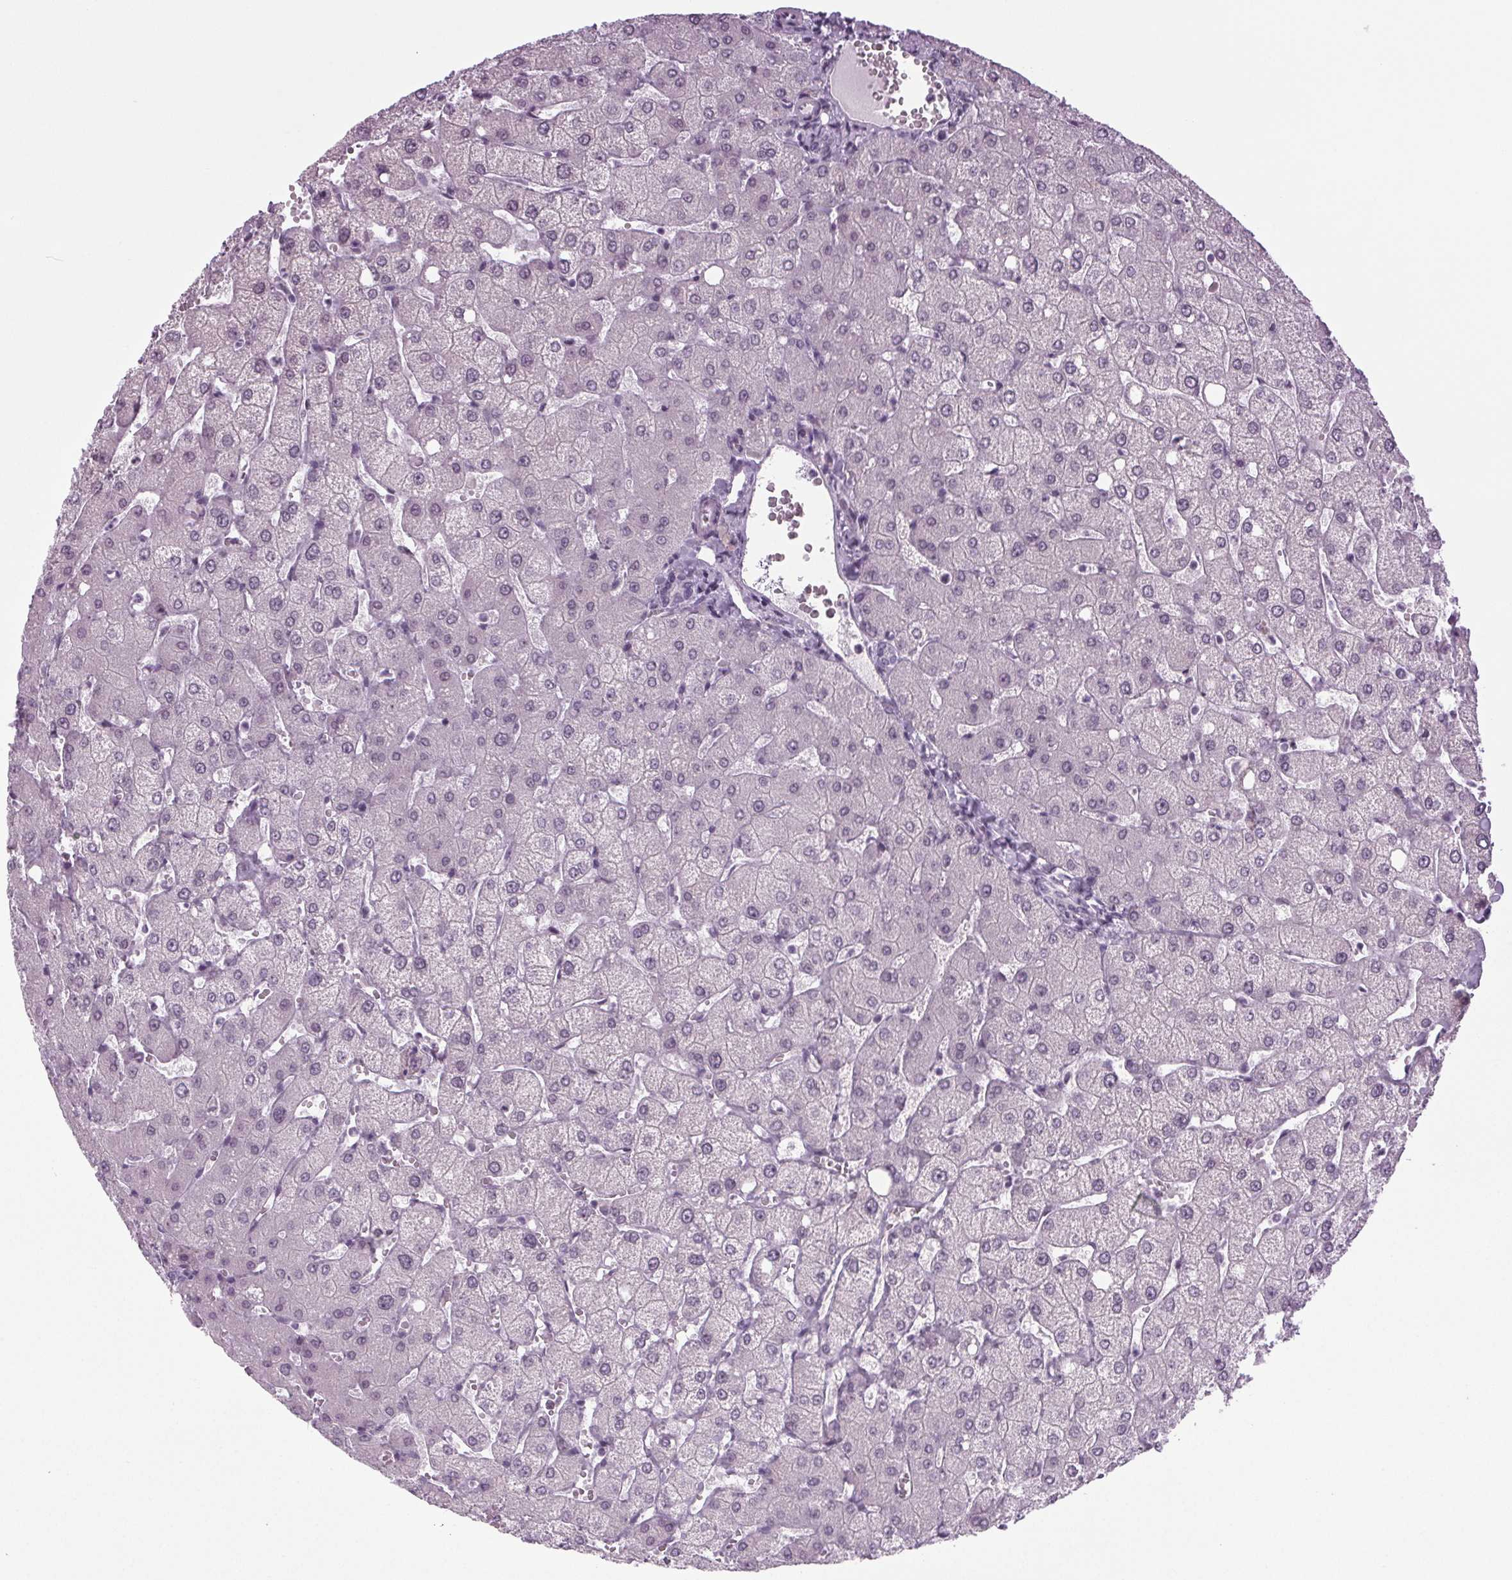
{"staining": {"intensity": "negative", "quantity": "none", "location": "none"}, "tissue": "liver", "cell_type": "Cholangiocytes", "image_type": "normal", "snomed": [{"axis": "morphology", "description": "Normal tissue, NOS"}, {"axis": "topography", "description": "Liver"}], "caption": "Liver stained for a protein using immunohistochemistry (IHC) exhibits no expression cholangiocytes.", "gene": "IGF2BP1", "patient": {"sex": "female", "age": 54}}